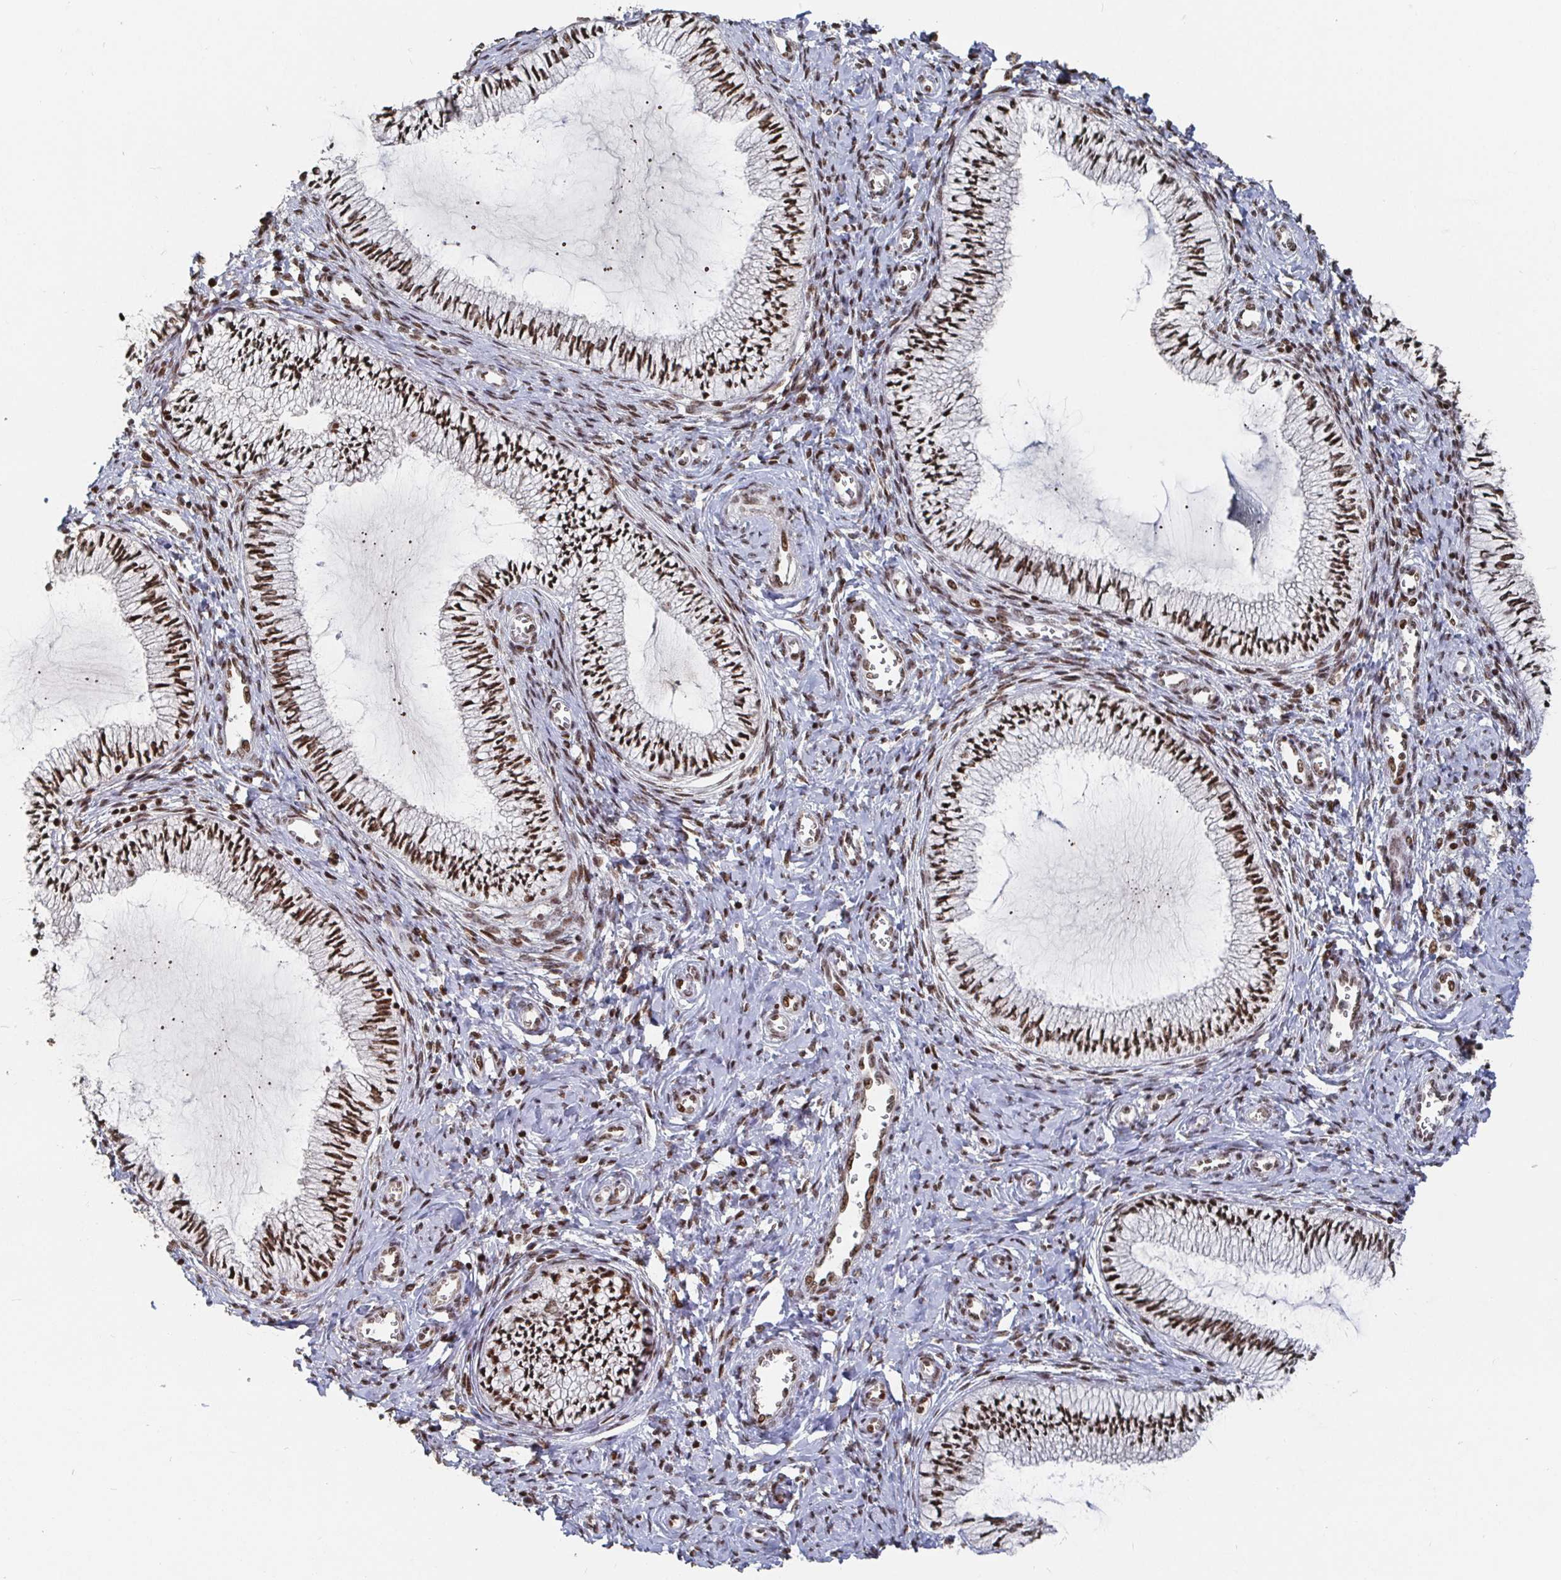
{"staining": {"intensity": "moderate", "quantity": ">75%", "location": "nuclear"}, "tissue": "cervix", "cell_type": "Glandular cells", "image_type": "normal", "snomed": [{"axis": "morphology", "description": "Normal tissue, NOS"}, {"axis": "topography", "description": "Cervix"}], "caption": "Brown immunohistochemical staining in benign cervix shows moderate nuclear staining in approximately >75% of glandular cells.", "gene": "ZDHHC12", "patient": {"sex": "female", "age": 24}}